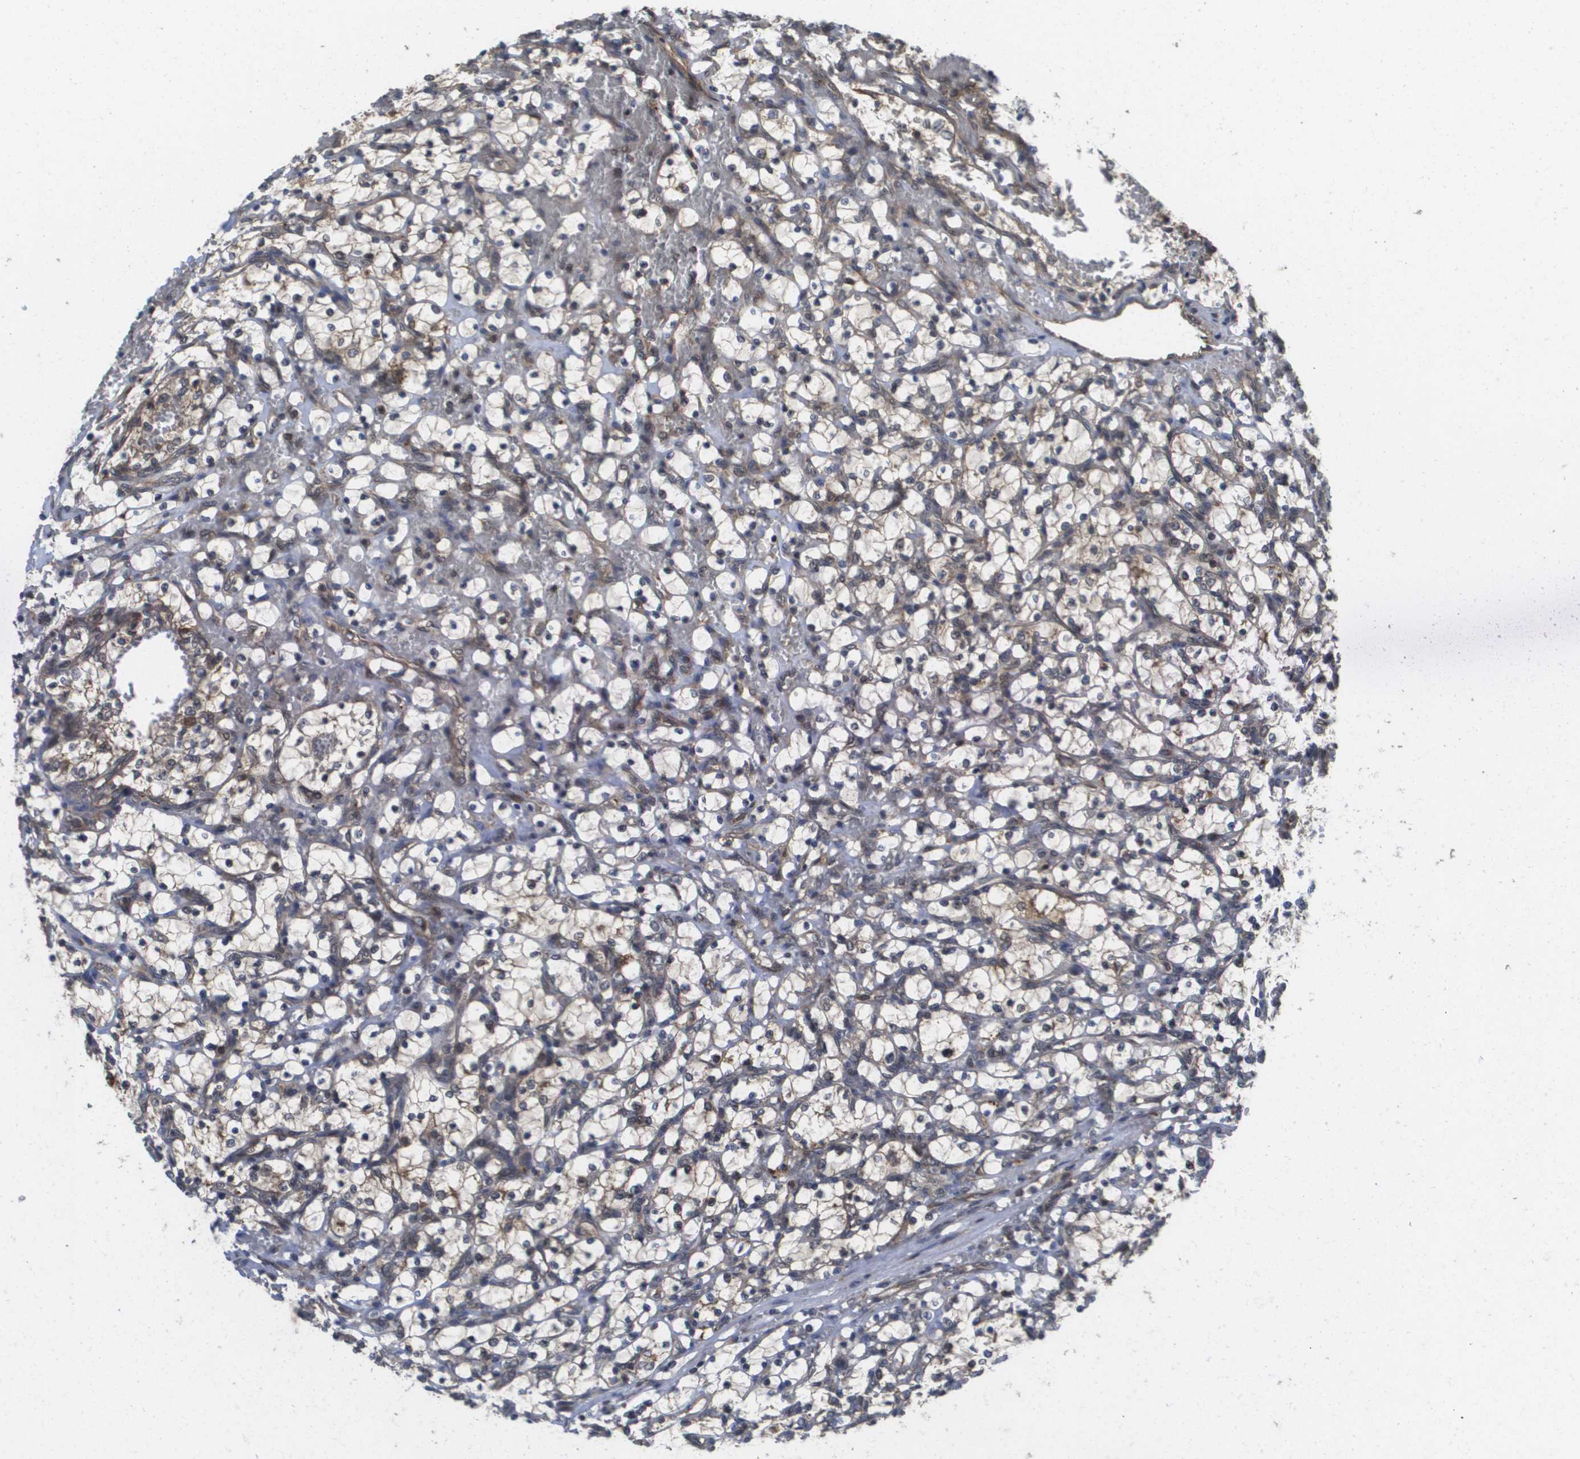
{"staining": {"intensity": "moderate", "quantity": "<25%", "location": "cytoplasmic/membranous,nuclear"}, "tissue": "renal cancer", "cell_type": "Tumor cells", "image_type": "cancer", "snomed": [{"axis": "morphology", "description": "Adenocarcinoma, NOS"}, {"axis": "topography", "description": "Kidney"}], "caption": "Moderate cytoplasmic/membranous and nuclear staining is seen in approximately <25% of tumor cells in renal cancer. (DAB IHC, brown staining for protein, blue staining for nuclei).", "gene": "RBM38", "patient": {"sex": "female", "age": 69}}